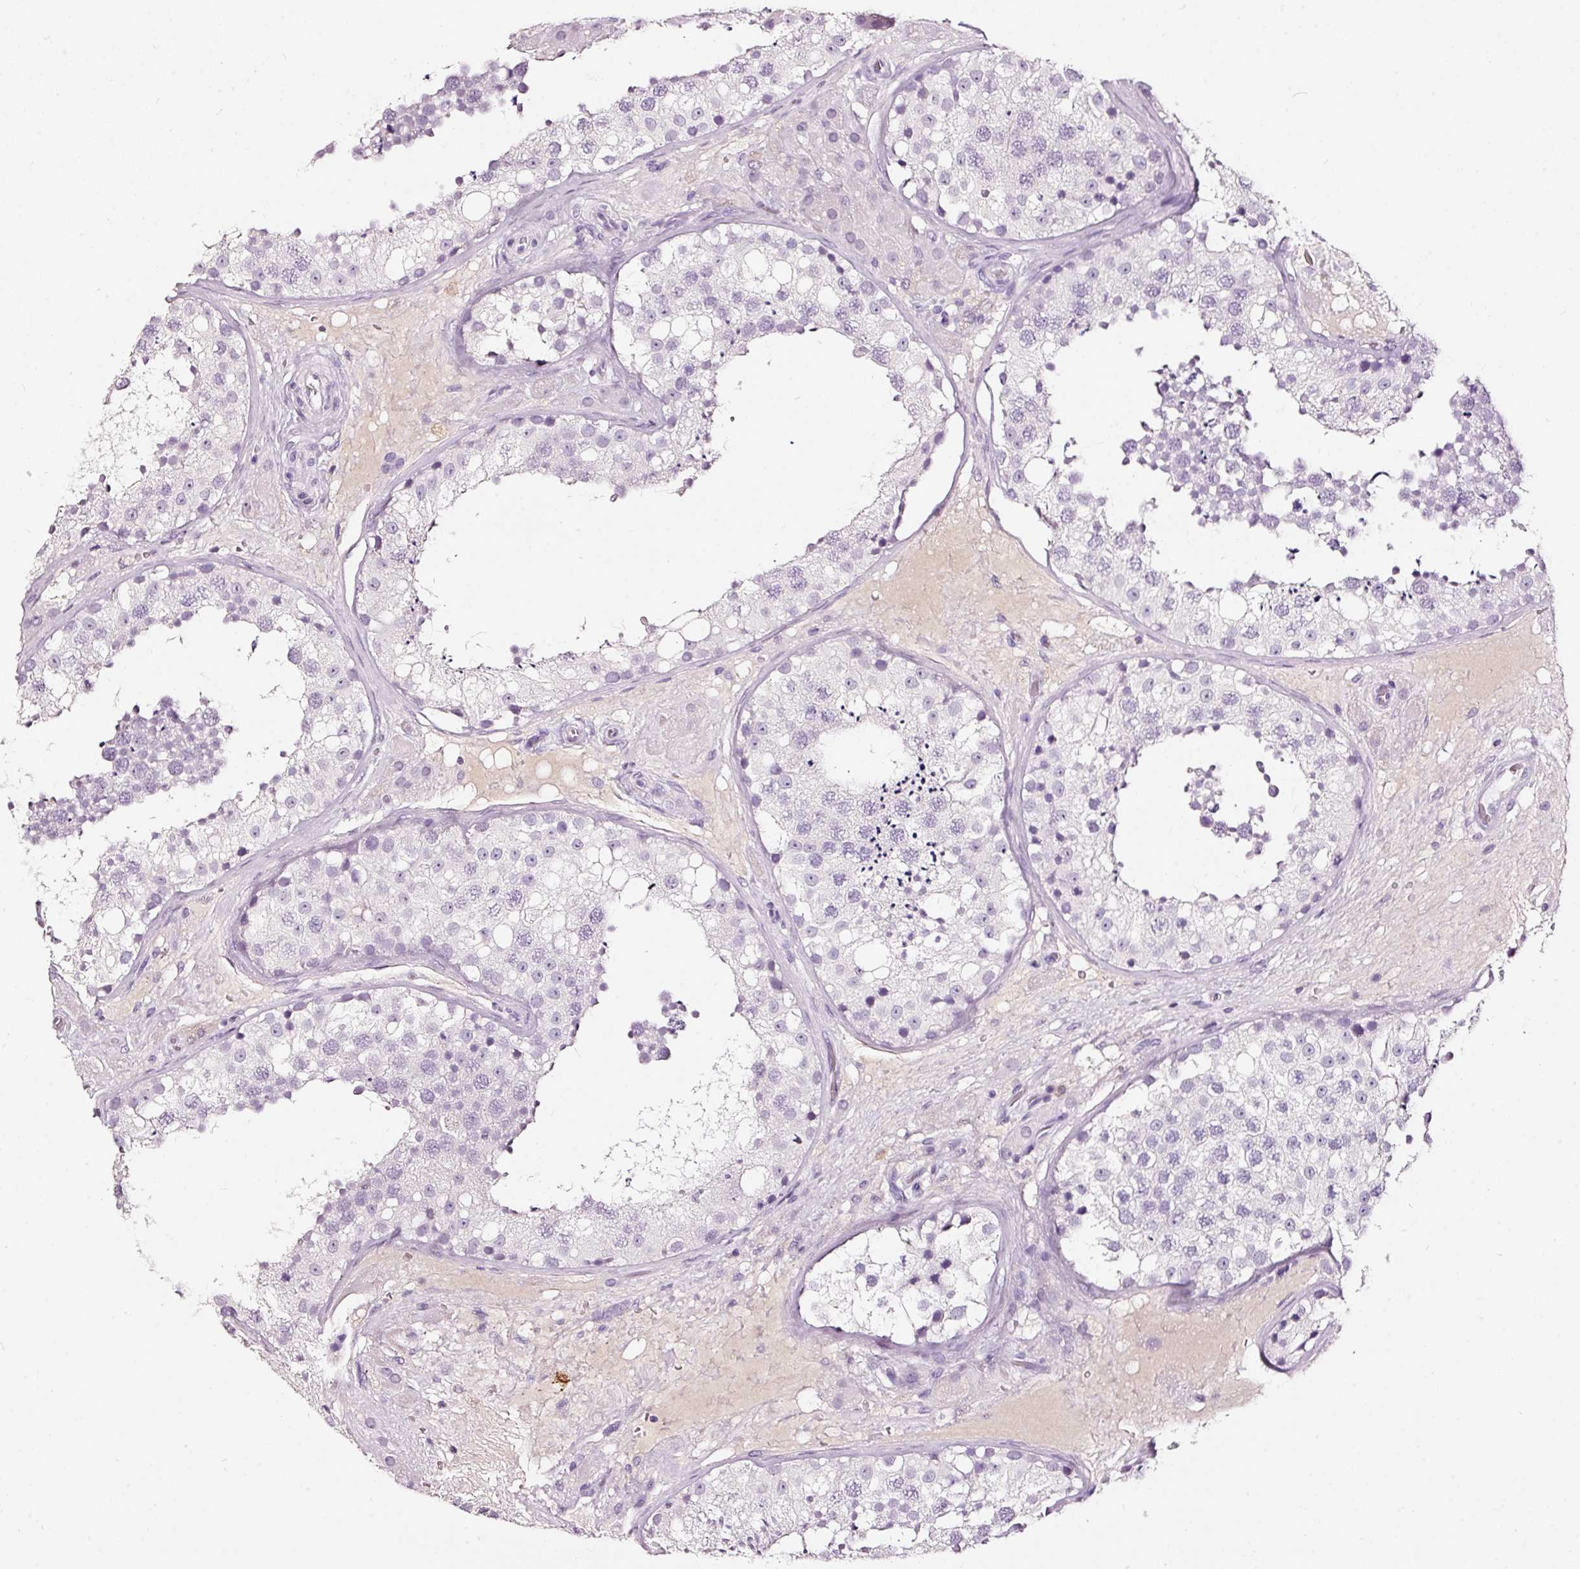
{"staining": {"intensity": "negative", "quantity": "none", "location": "none"}, "tissue": "testis", "cell_type": "Cells in seminiferous ducts", "image_type": "normal", "snomed": [{"axis": "morphology", "description": "Normal tissue, NOS"}, {"axis": "topography", "description": "Testis"}], "caption": "Immunohistochemistry (IHC) photomicrograph of unremarkable human testis stained for a protein (brown), which displays no positivity in cells in seminiferous ducts.", "gene": "LAMP3", "patient": {"sex": "male", "age": 26}}